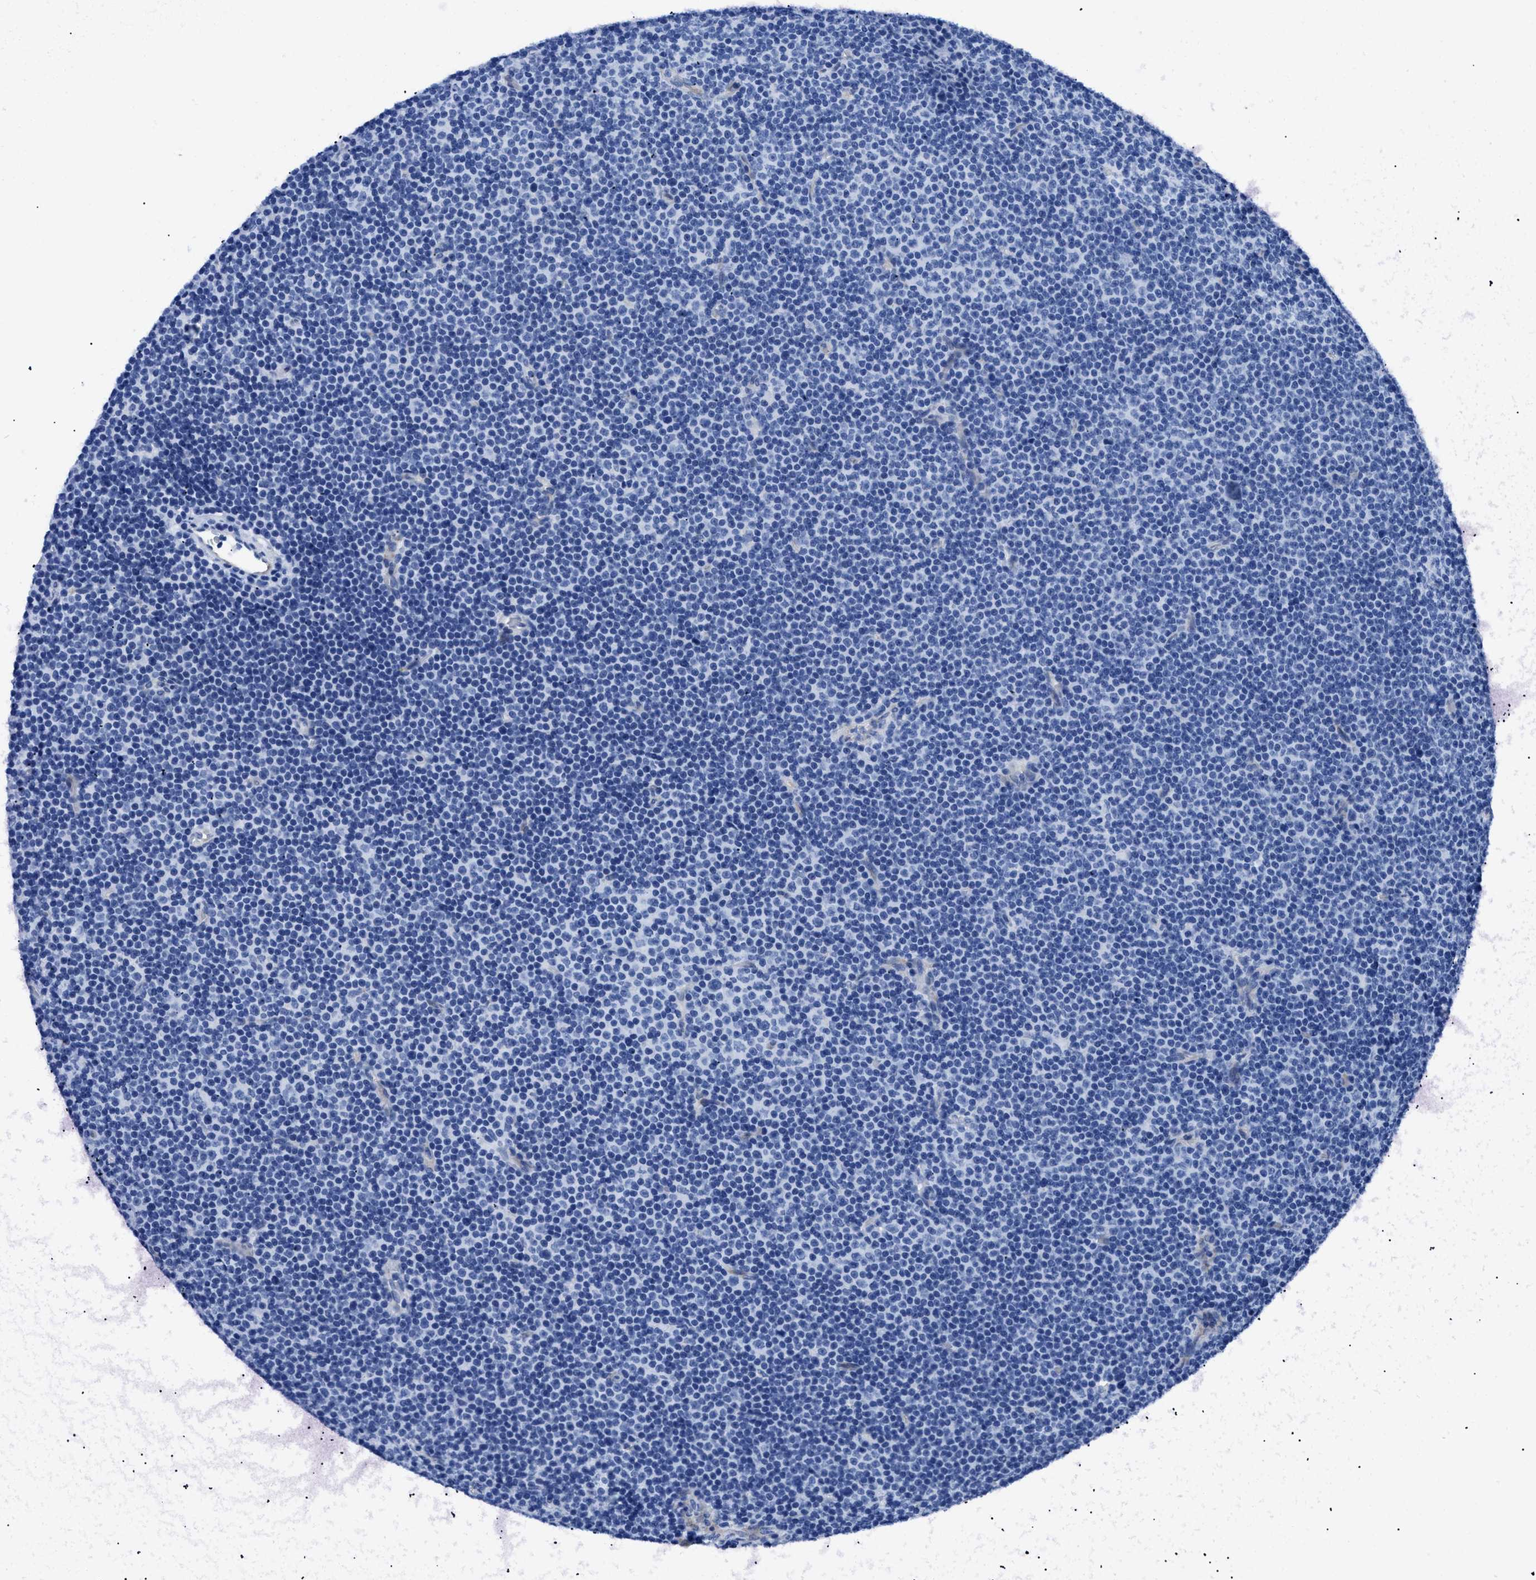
{"staining": {"intensity": "negative", "quantity": "none", "location": "none"}, "tissue": "lymphoma", "cell_type": "Tumor cells", "image_type": "cancer", "snomed": [{"axis": "morphology", "description": "Malignant lymphoma, non-Hodgkin's type, Low grade"}, {"axis": "topography", "description": "Lymph node"}], "caption": "IHC histopathology image of neoplastic tissue: low-grade malignant lymphoma, non-Hodgkin's type stained with DAB (3,3'-diaminobenzidine) displays no significant protein staining in tumor cells. (Brightfield microscopy of DAB (3,3'-diaminobenzidine) immunohistochemistry at high magnification).", "gene": "TMEM68", "patient": {"sex": "female", "age": 67}}